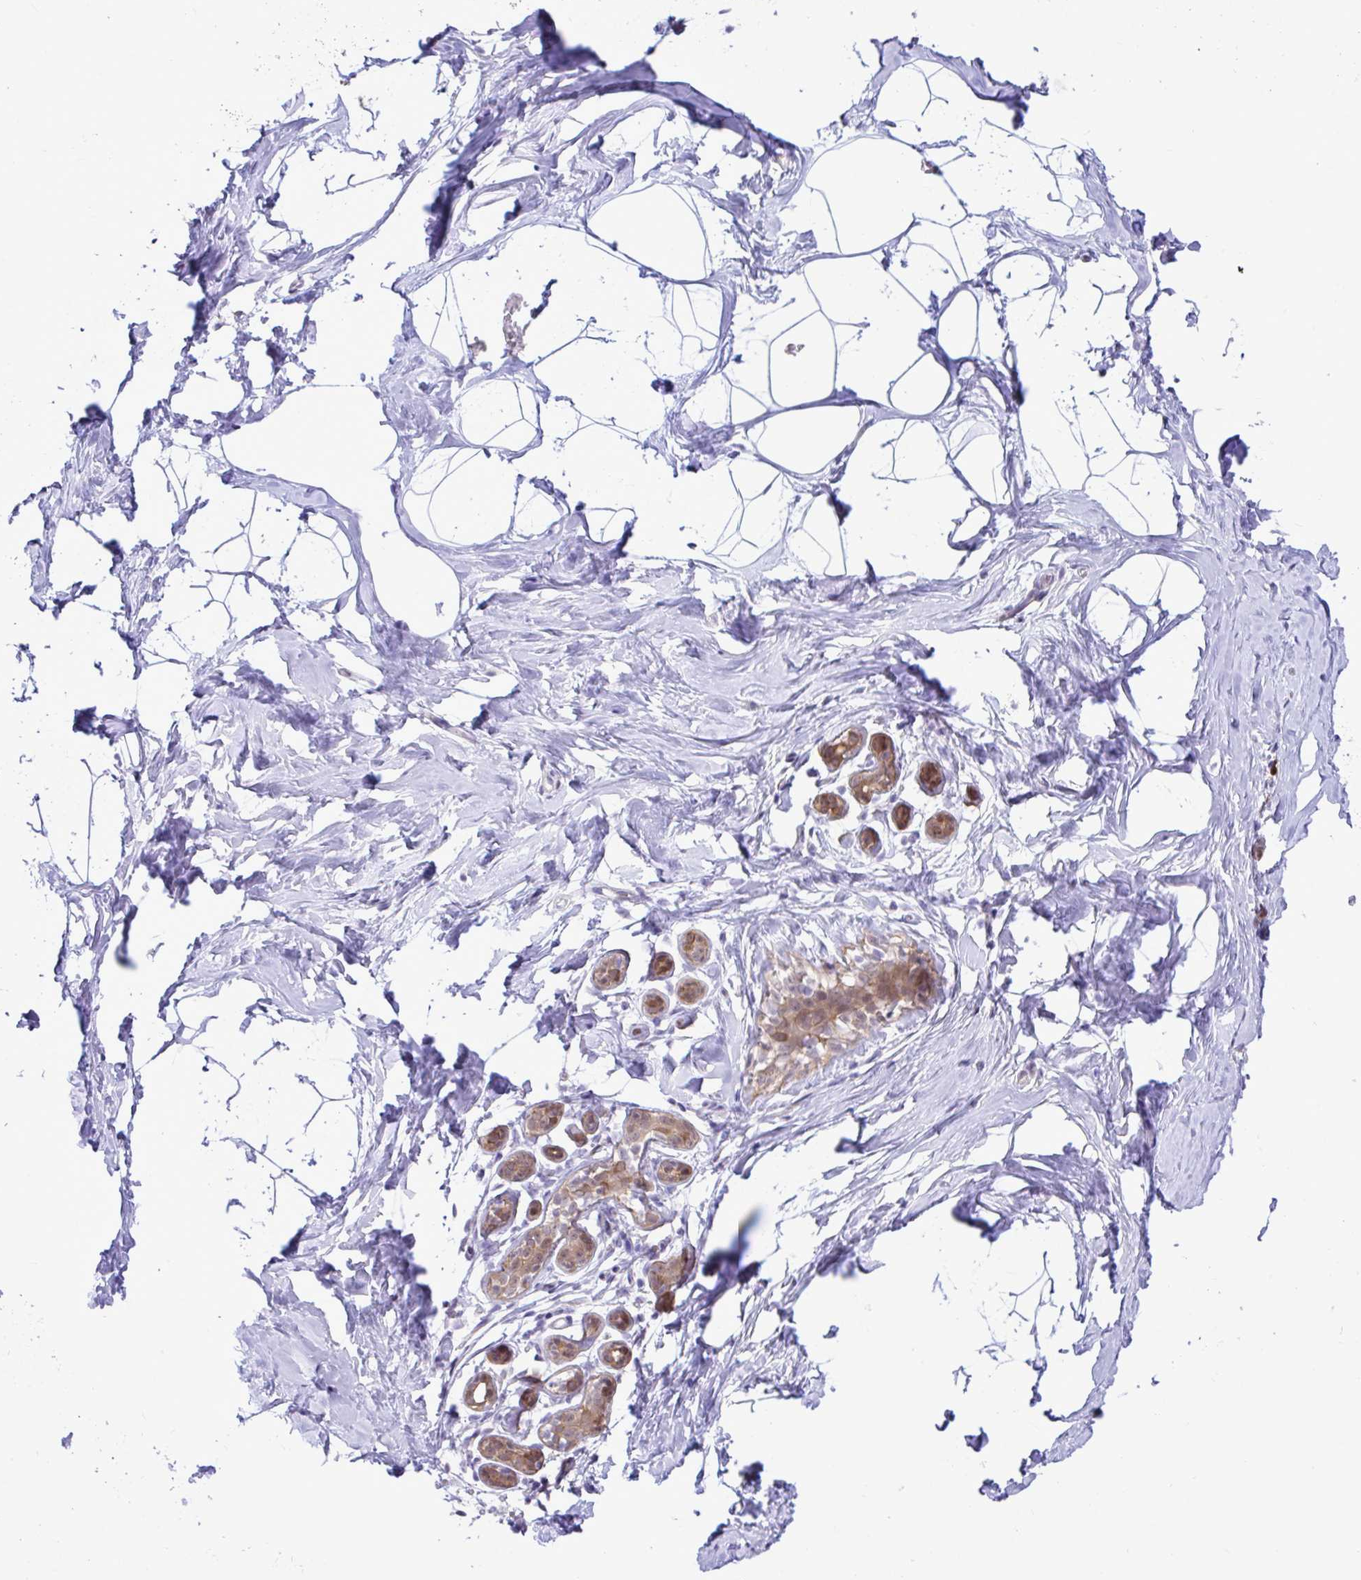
{"staining": {"intensity": "negative", "quantity": "none", "location": "none"}, "tissue": "breast", "cell_type": "Adipocytes", "image_type": "normal", "snomed": [{"axis": "morphology", "description": "Normal tissue, NOS"}, {"axis": "topography", "description": "Breast"}], "caption": "There is no significant positivity in adipocytes of breast. (Immunohistochemistry, brightfield microscopy, high magnification).", "gene": "ZNF485", "patient": {"sex": "female", "age": 32}}